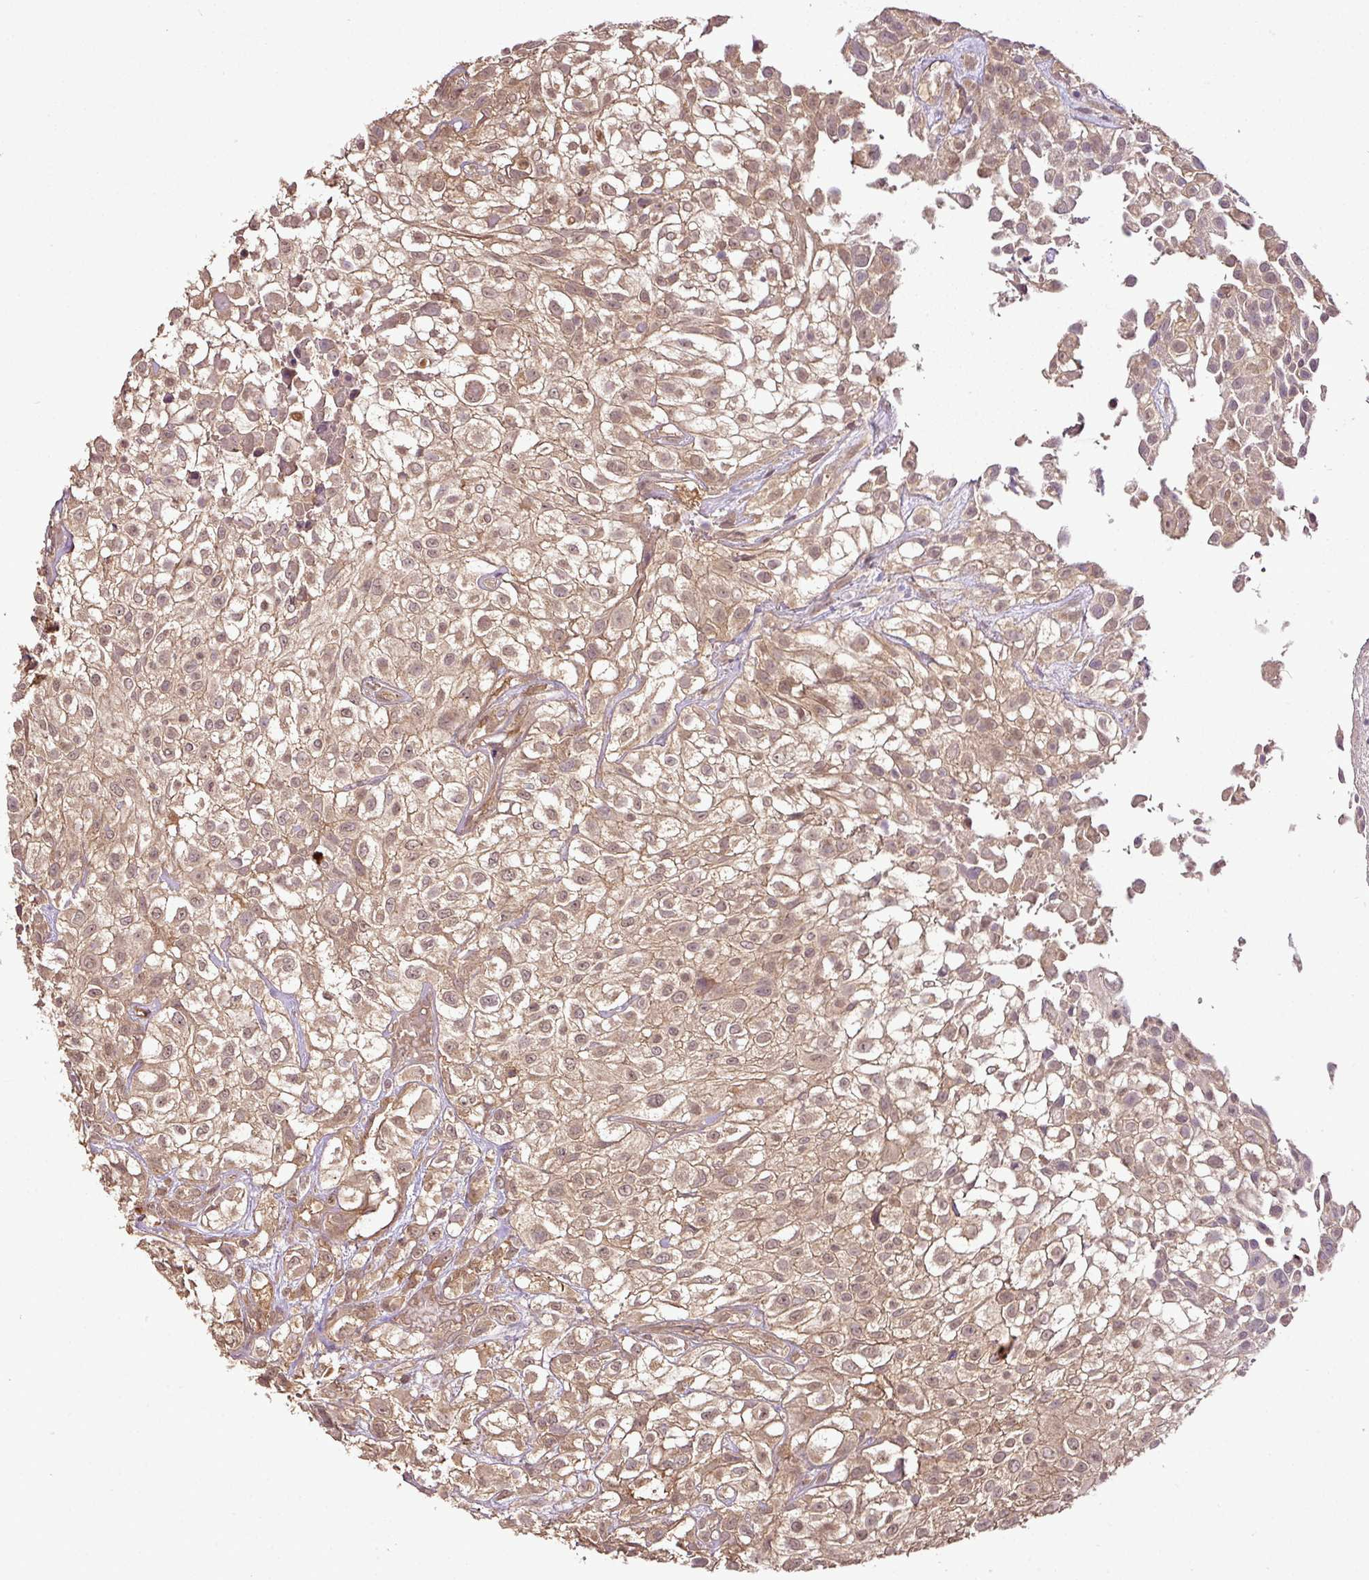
{"staining": {"intensity": "moderate", "quantity": ">75%", "location": "cytoplasmic/membranous,nuclear"}, "tissue": "urothelial cancer", "cell_type": "Tumor cells", "image_type": "cancer", "snomed": [{"axis": "morphology", "description": "Urothelial carcinoma, High grade"}, {"axis": "topography", "description": "Urinary bladder"}], "caption": "IHC staining of high-grade urothelial carcinoma, which exhibits medium levels of moderate cytoplasmic/membranous and nuclear staining in approximately >75% of tumor cells indicating moderate cytoplasmic/membranous and nuclear protein positivity. The staining was performed using DAB (3,3'-diaminobenzidine) (brown) for protein detection and nuclei were counterstained in hematoxylin (blue).", "gene": "FAIM", "patient": {"sex": "male", "age": 56}}